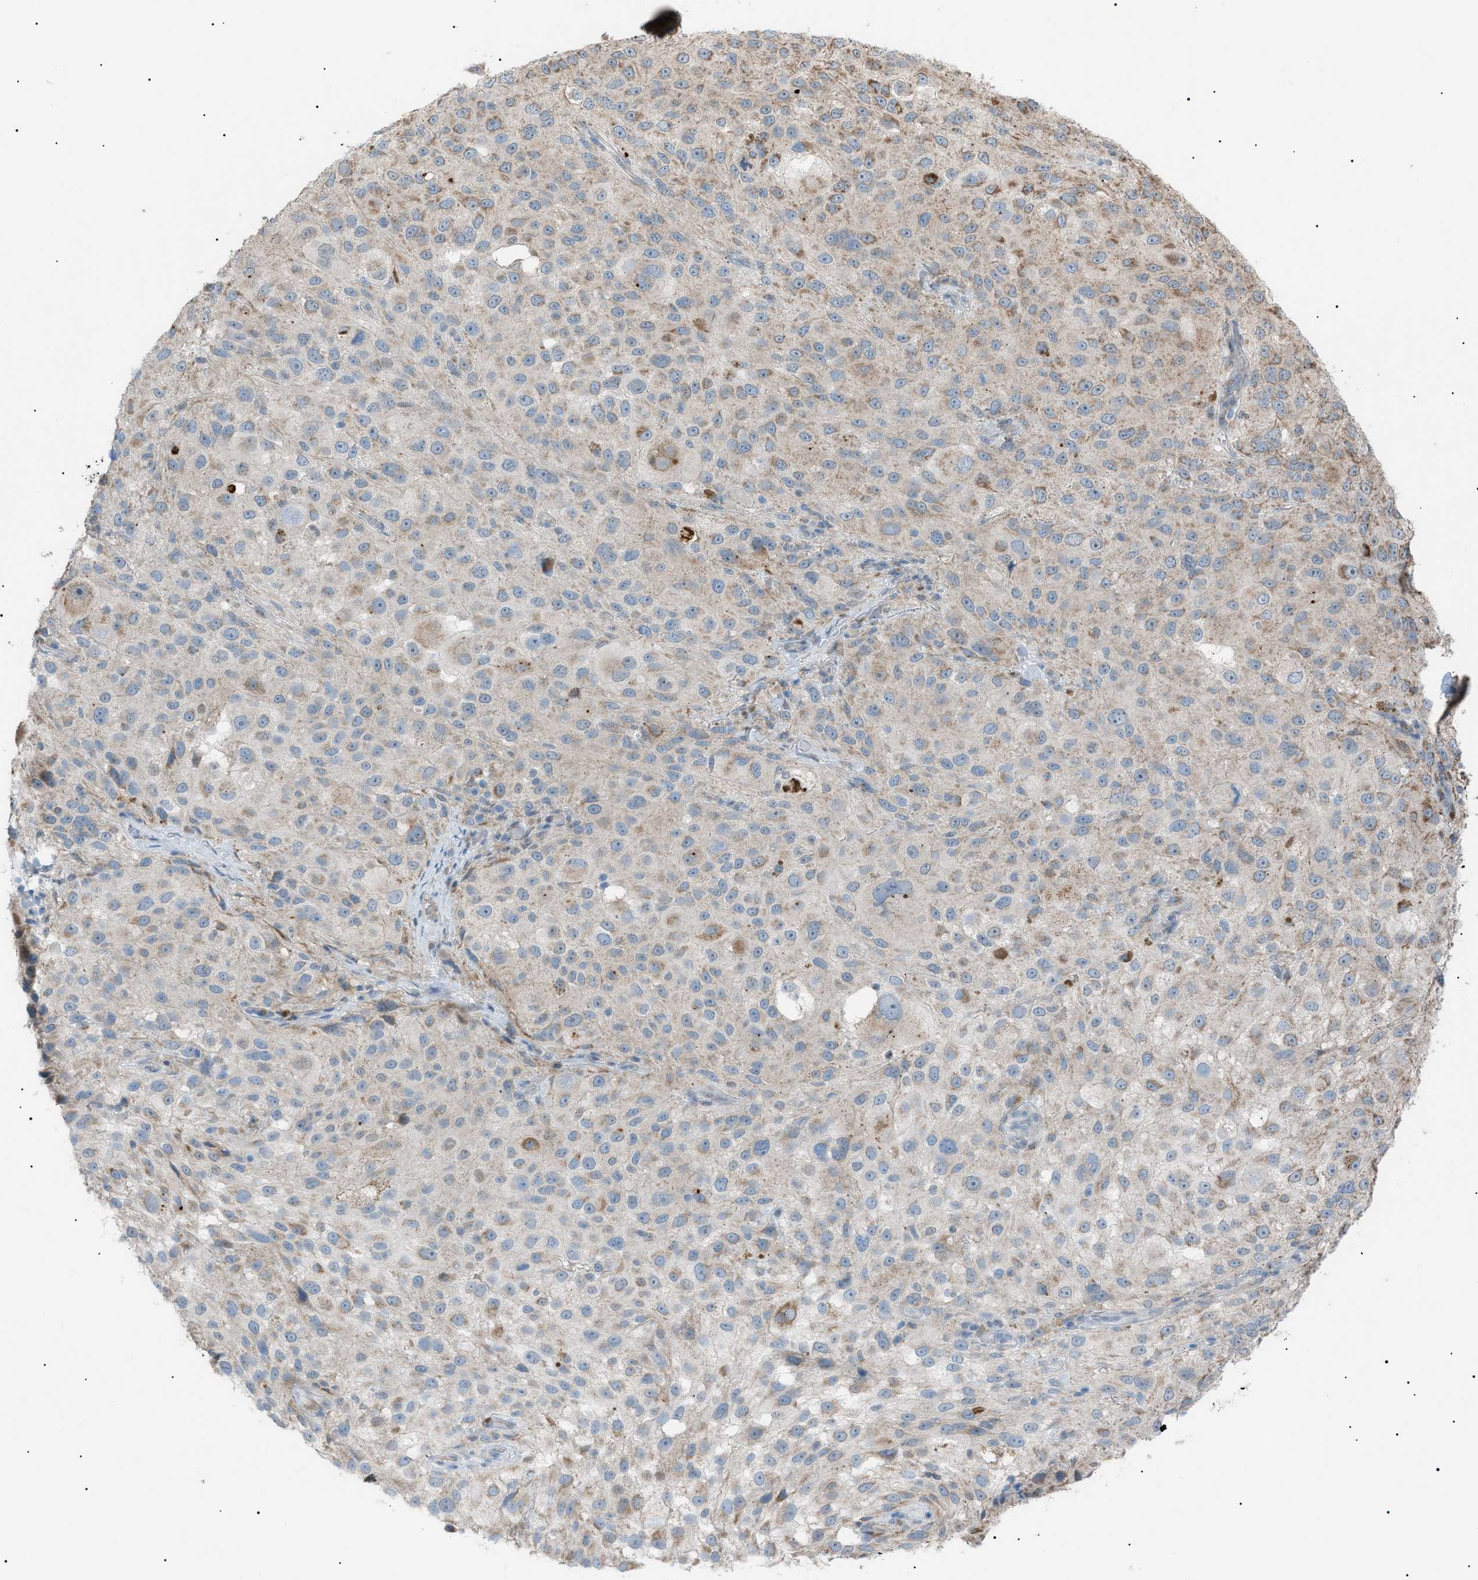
{"staining": {"intensity": "moderate", "quantity": "<25%", "location": "cytoplasmic/membranous"}, "tissue": "melanoma", "cell_type": "Tumor cells", "image_type": "cancer", "snomed": [{"axis": "morphology", "description": "Necrosis, NOS"}, {"axis": "morphology", "description": "Malignant melanoma, NOS"}, {"axis": "topography", "description": "Skin"}], "caption": "There is low levels of moderate cytoplasmic/membranous expression in tumor cells of melanoma, as demonstrated by immunohistochemical staining (brown color).", "gene": "ZNF516", "patient": {"sex": "female", "age": 87}}